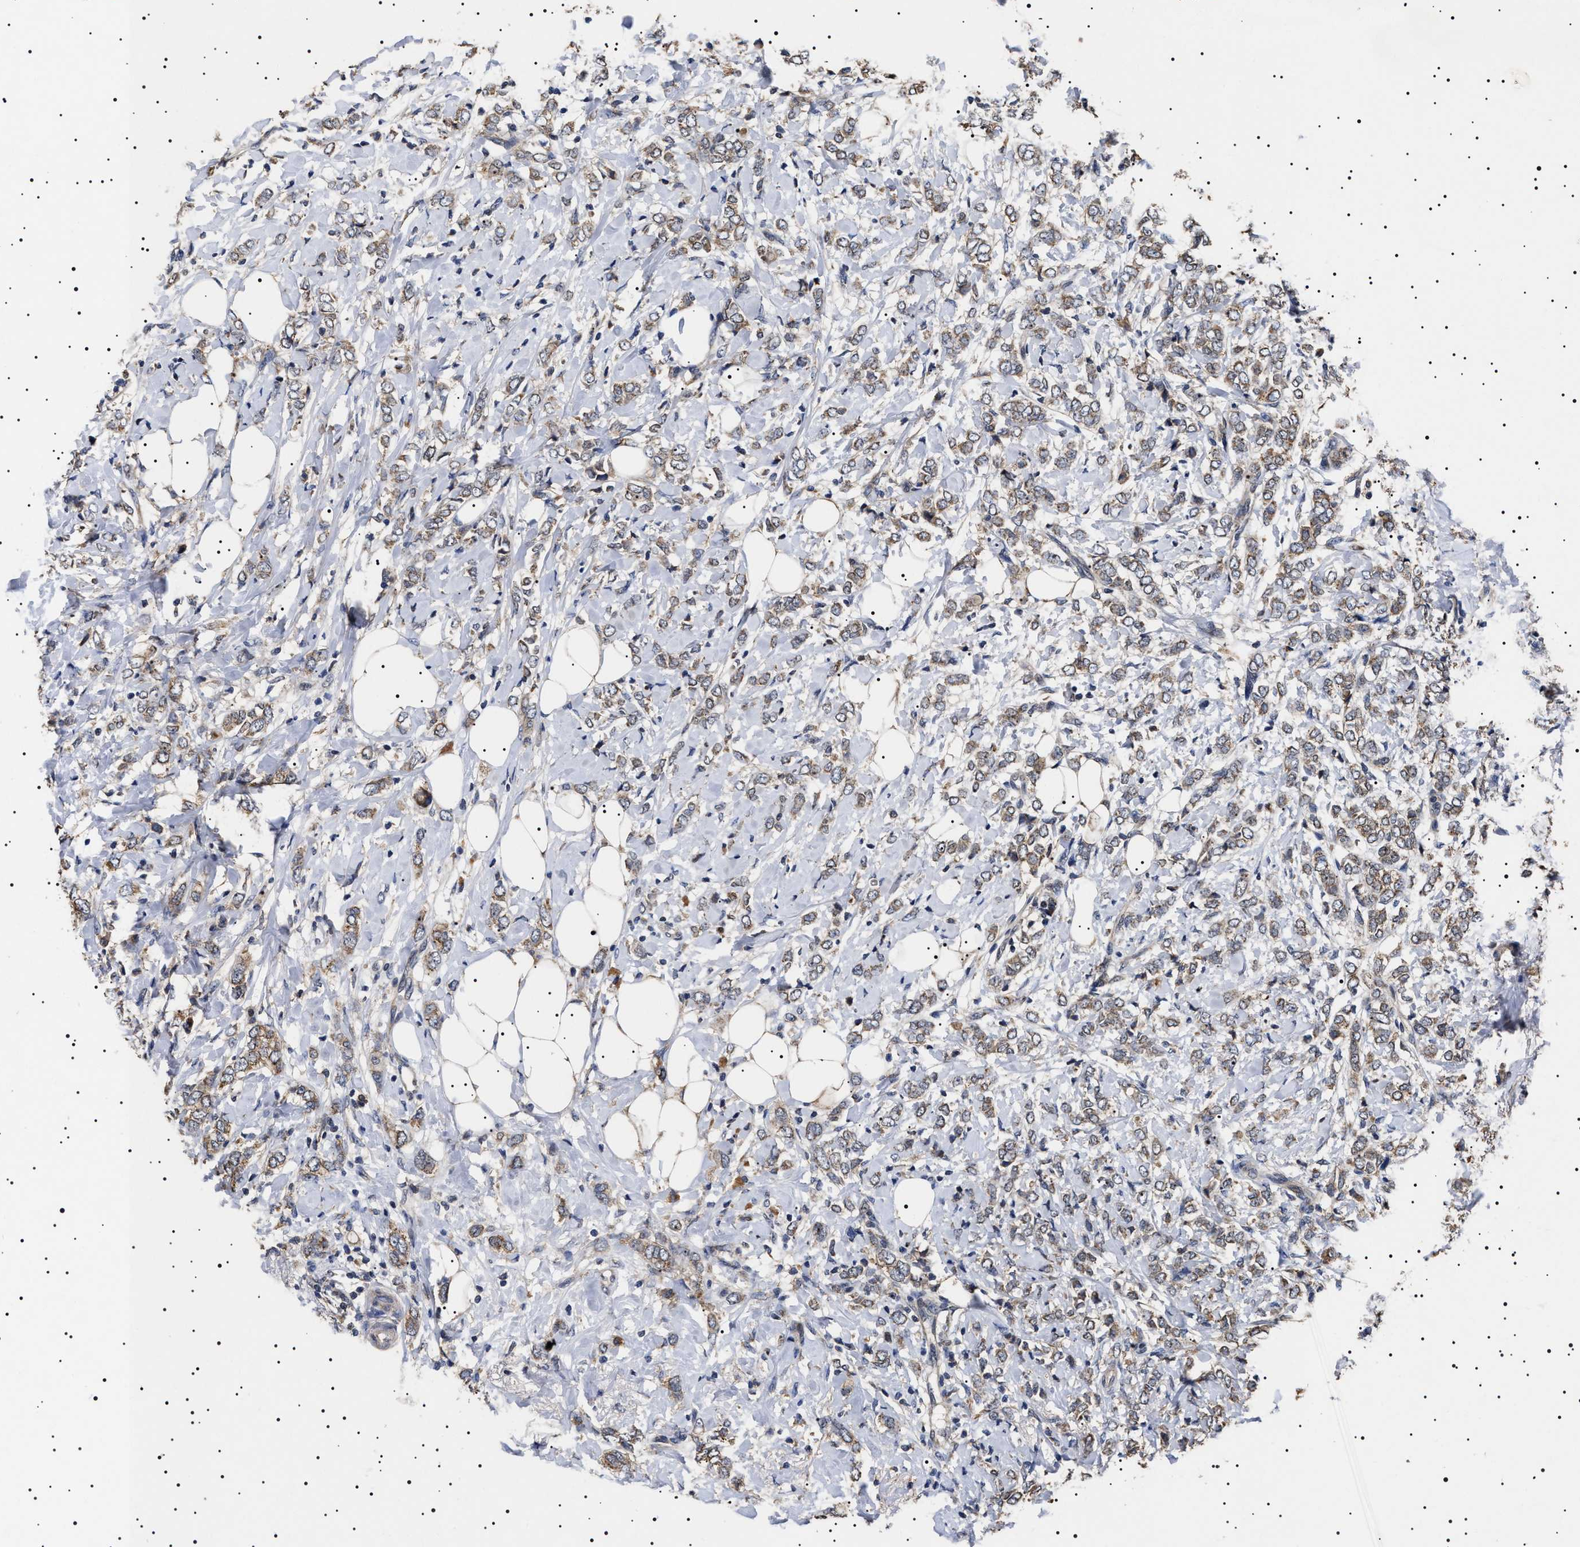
{"staining": {"intensity": "weak", "quantity": ">75%", "location": "cytoplasmic/membranous"}, "tissue": "breast cancer", "cell_type": "Tumor cells", "image_type": "cancer", "snomed": [{"axis": "morphology", "description": "Normal tissue, NOS"}, {"axis": "morphology", "description": "Lobular carcinoma"}, {"axis": "topography", "description": "Breast"}], "caption": "Protein positivity by IHC exhibits weak cytoplasmic/membranous expression in about >75% of tumor cells in breast cancer.", "gene": "RAB34", "patient": {"sex": "female", "age": 47}}